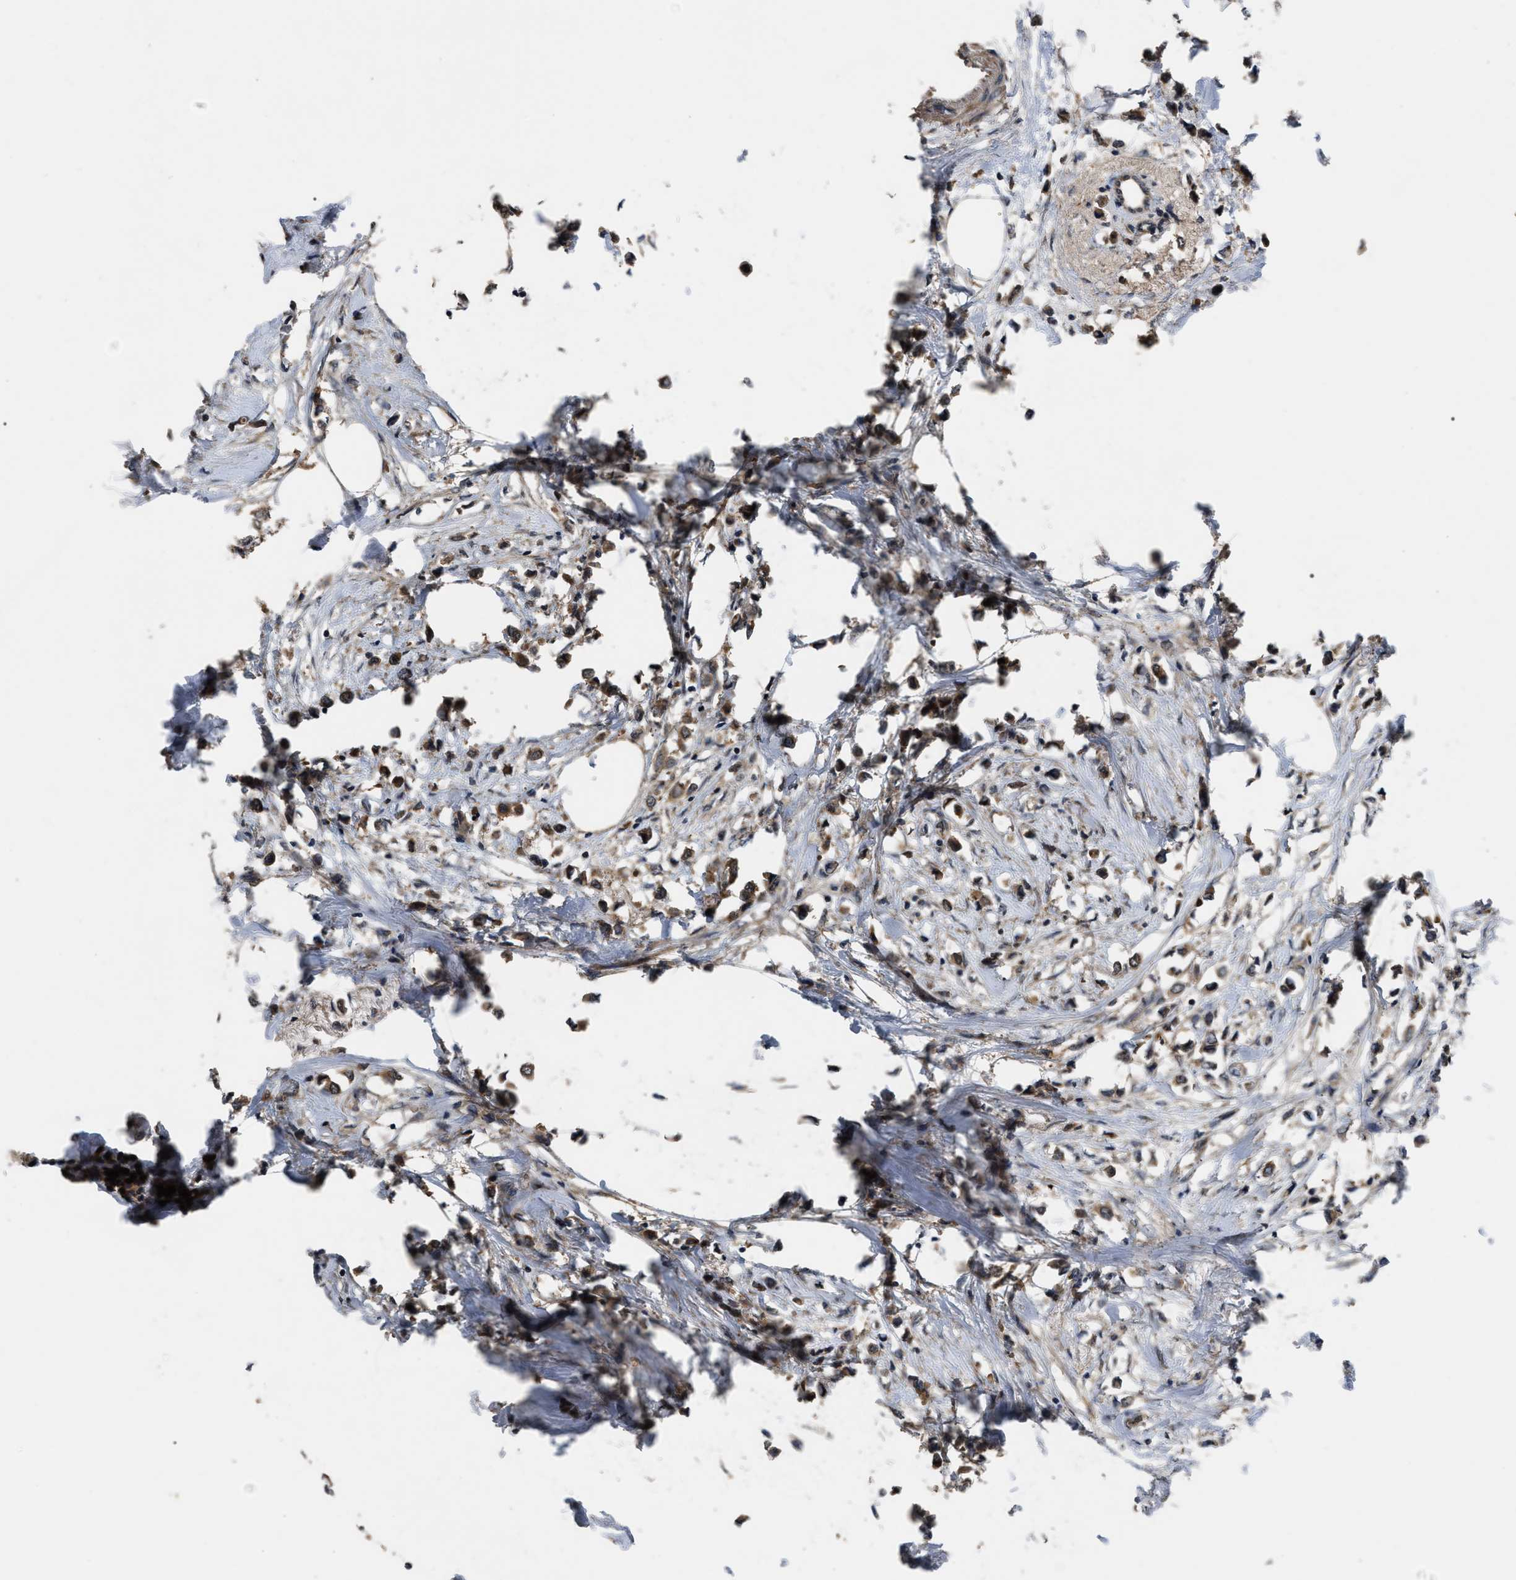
{"staining": {"intensity": "moderate", "quantity": "25%-75%", "location": "cytoplasmic/membranous"}, "tissue": "breast cancer", "cell_type": "Tumor cells", "image_type": "cancer", "snomed": [{"axis": "morphology", "description": "Lobular carcinoma"}, {"axis": "topography", "description": "Breast"}], "caption": "Breast cancer (lobular carcinoma) stained with a protein marker displays moderate staining in tumor cells.", "gene": "PPWD1", "patient": {"sex": "female", "age": 51}}